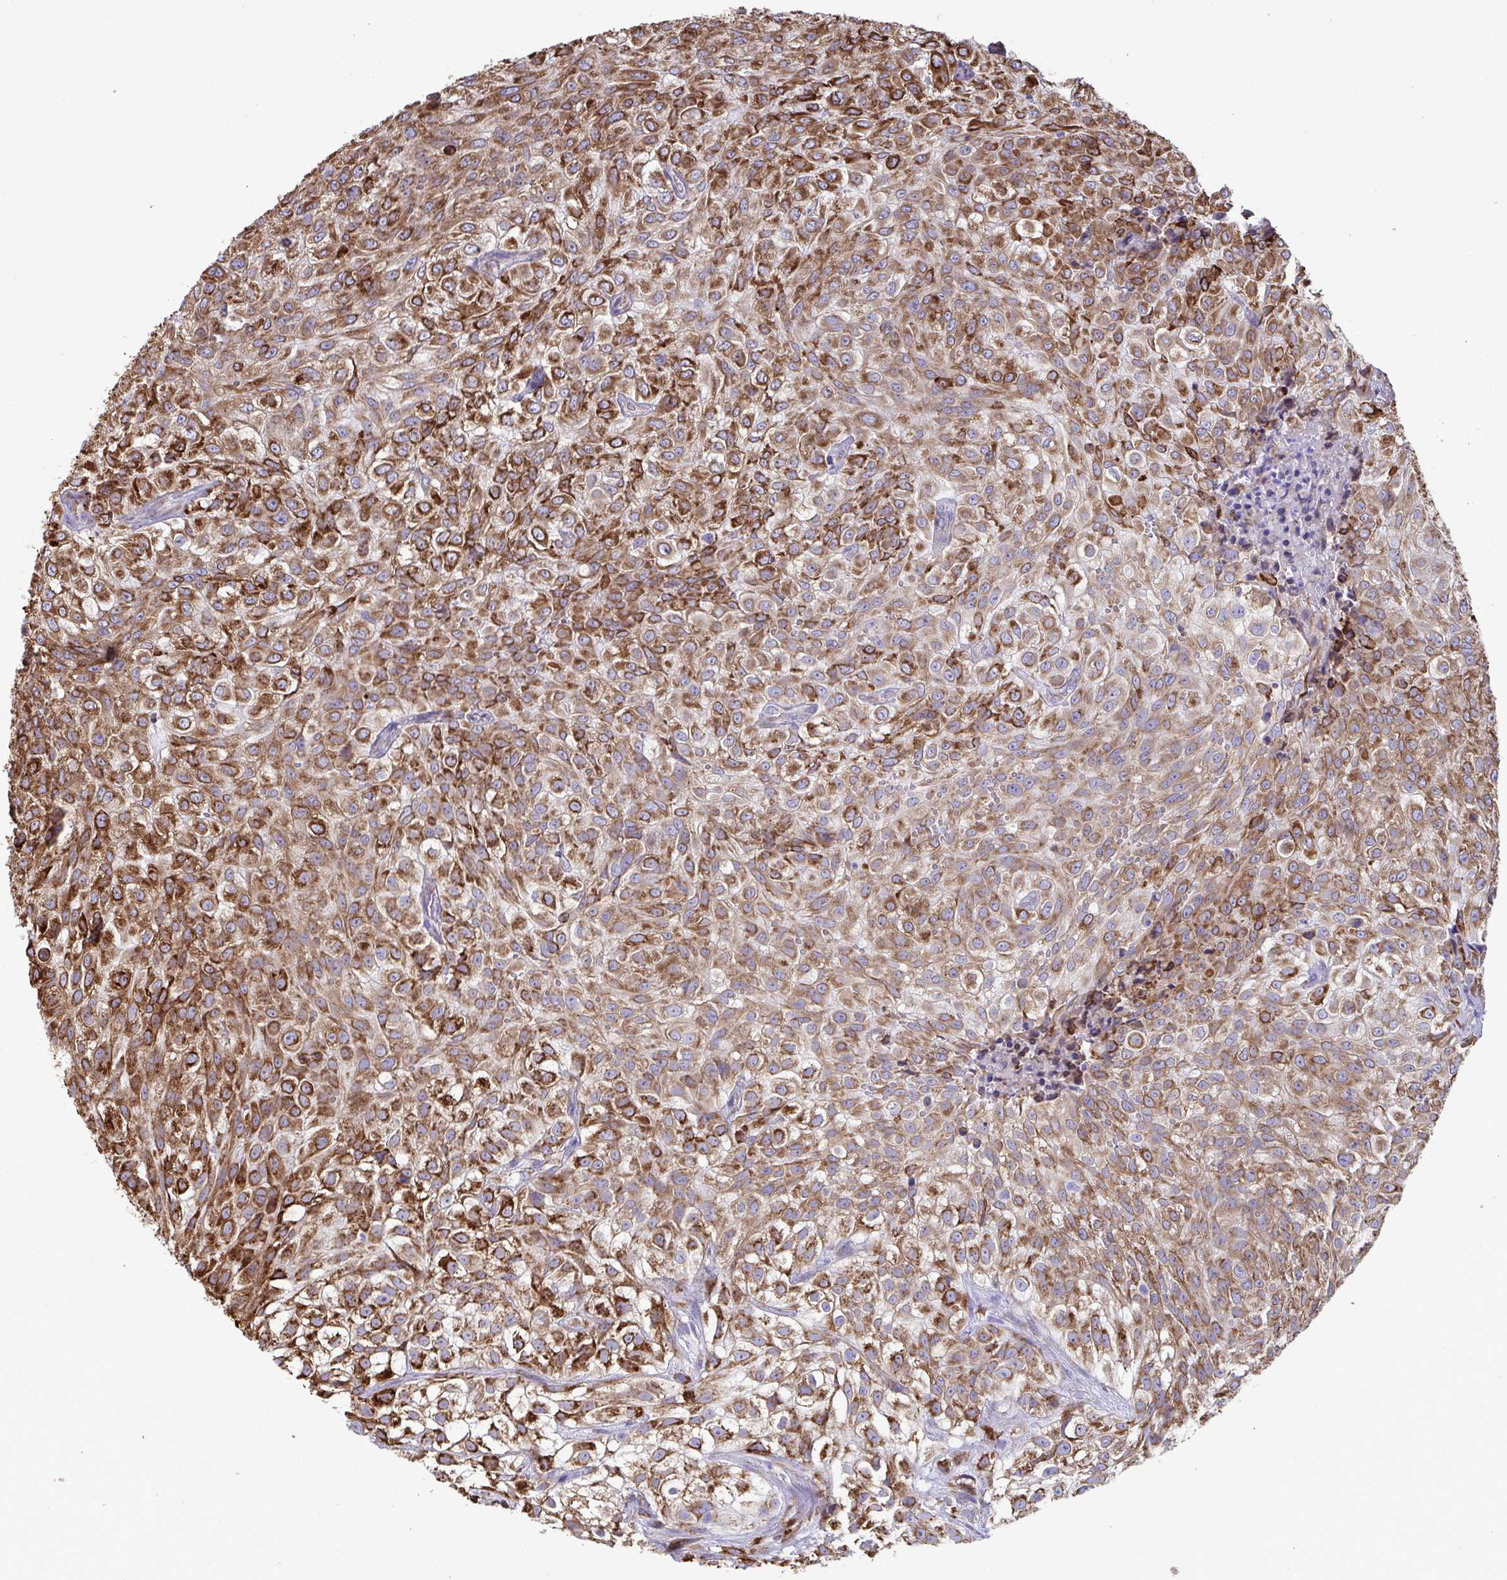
{"staining": {"intensity": "strong", "quantity": ">75%", "location": "cytoplasmic/membranous"}, "tissue": "urothelial cancer", "cell_type": "Tumor cells", "image_type": "cancer", "snomed": [{"axis": "morphology", "description": "Urothelial carcinoma, High grade"}, {"axis": "topography", "description": "Urinary bladder"}], "caption": "High-grade urothelial carcinoma stained with a brown dye shows strong cytoplasmic/membranous positive expression in approximately >75% of tumor cells.", "gene": "ASPH", "patient": {"sex": "male", "age": 56}}